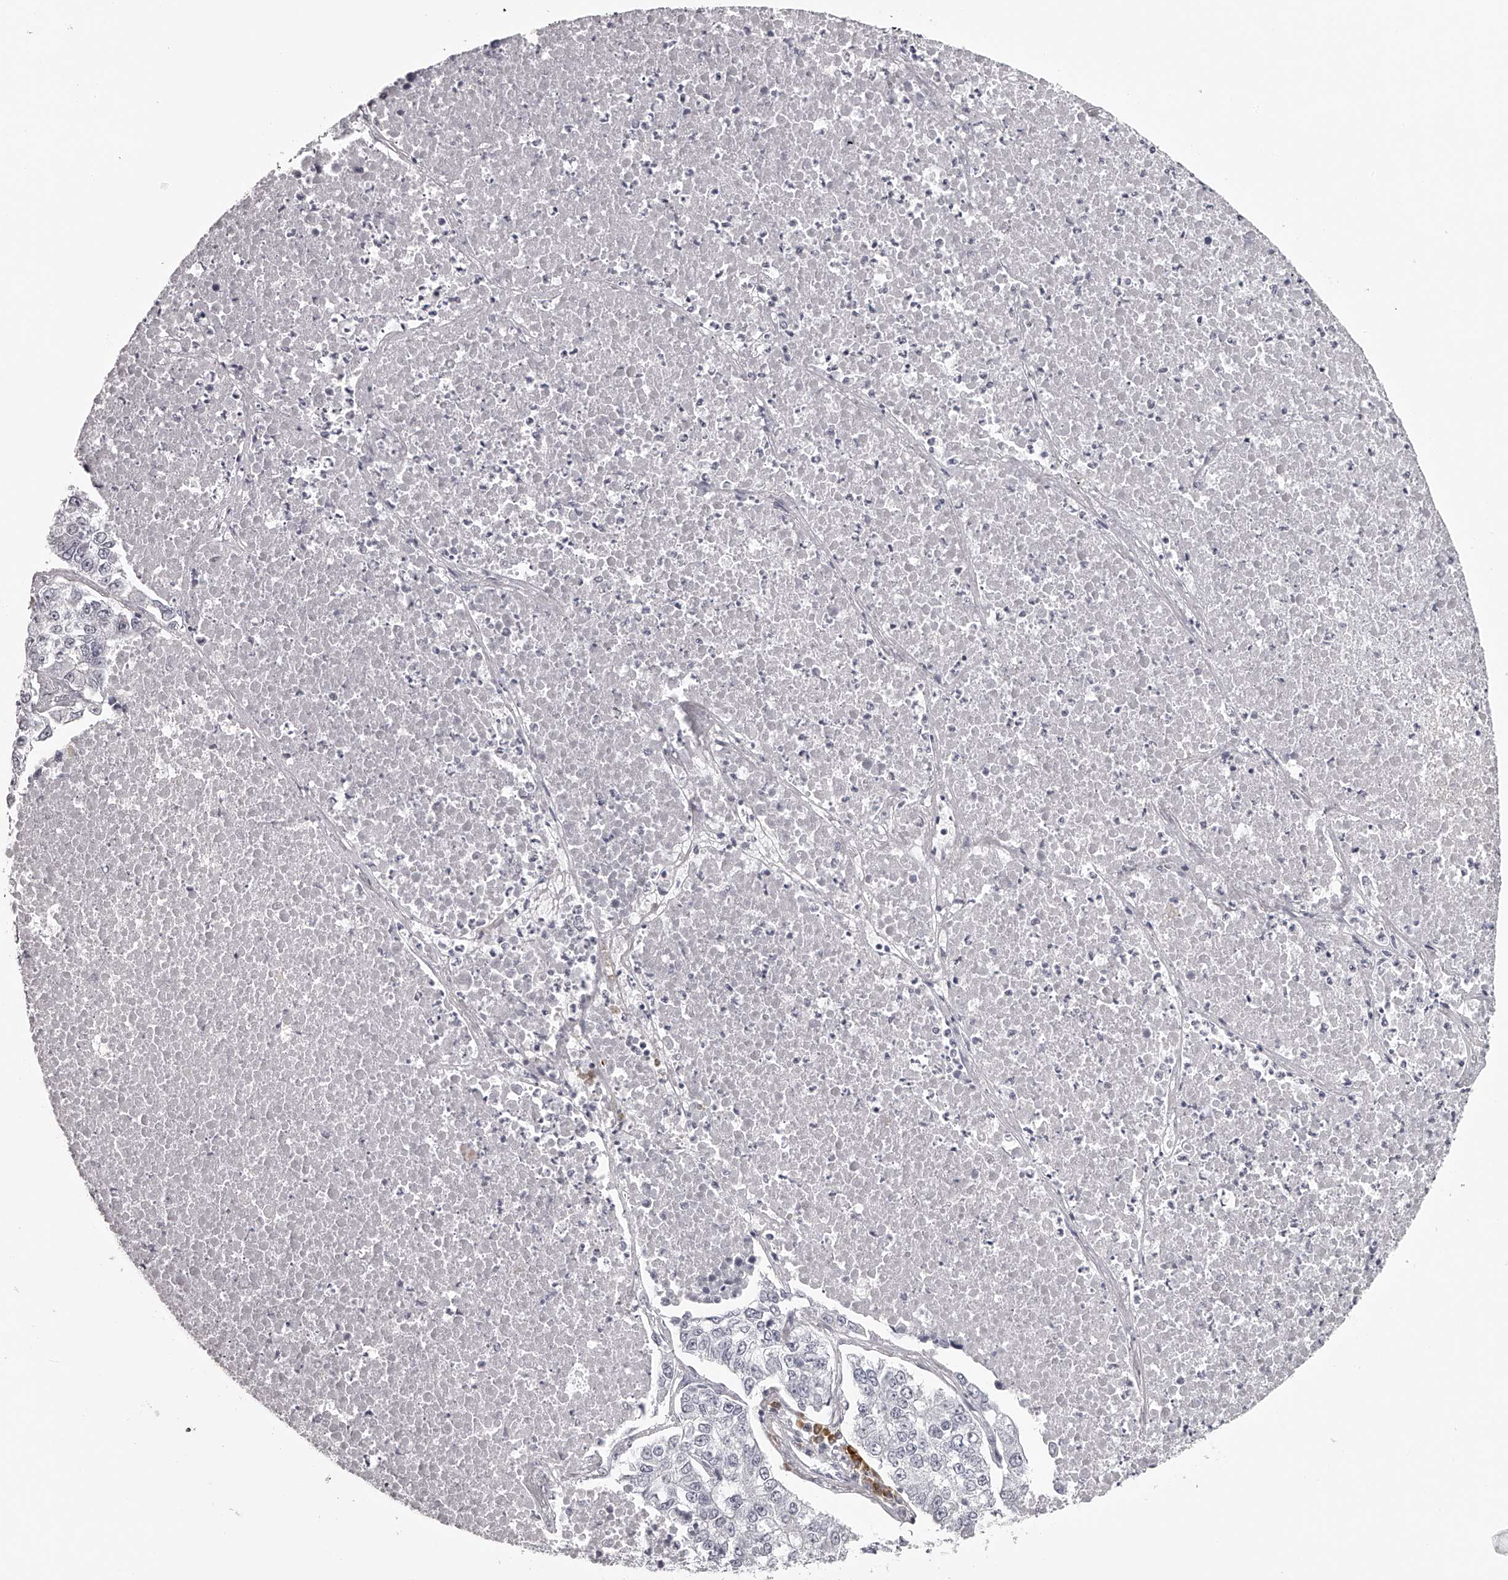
{"staining": {"intensity": "negative", "quantity": "none", "location": "none"}, "tissue": "lung cancer", "cell_type": "Tumor cells", "image_type": "cancer", "snomed": [{"axis": "morphology", "description": "Adenocarcinoma, NOS"}, {"axis": "topography", "description": "Lung"}], "caption": "This is a photomicrograph of immunohistochemistry staining of adenocarcinoma (lung), which shows no positivity in tumor cells.", "gene": "SEC11C", "patient": {"sex": "male", "age": 49}}